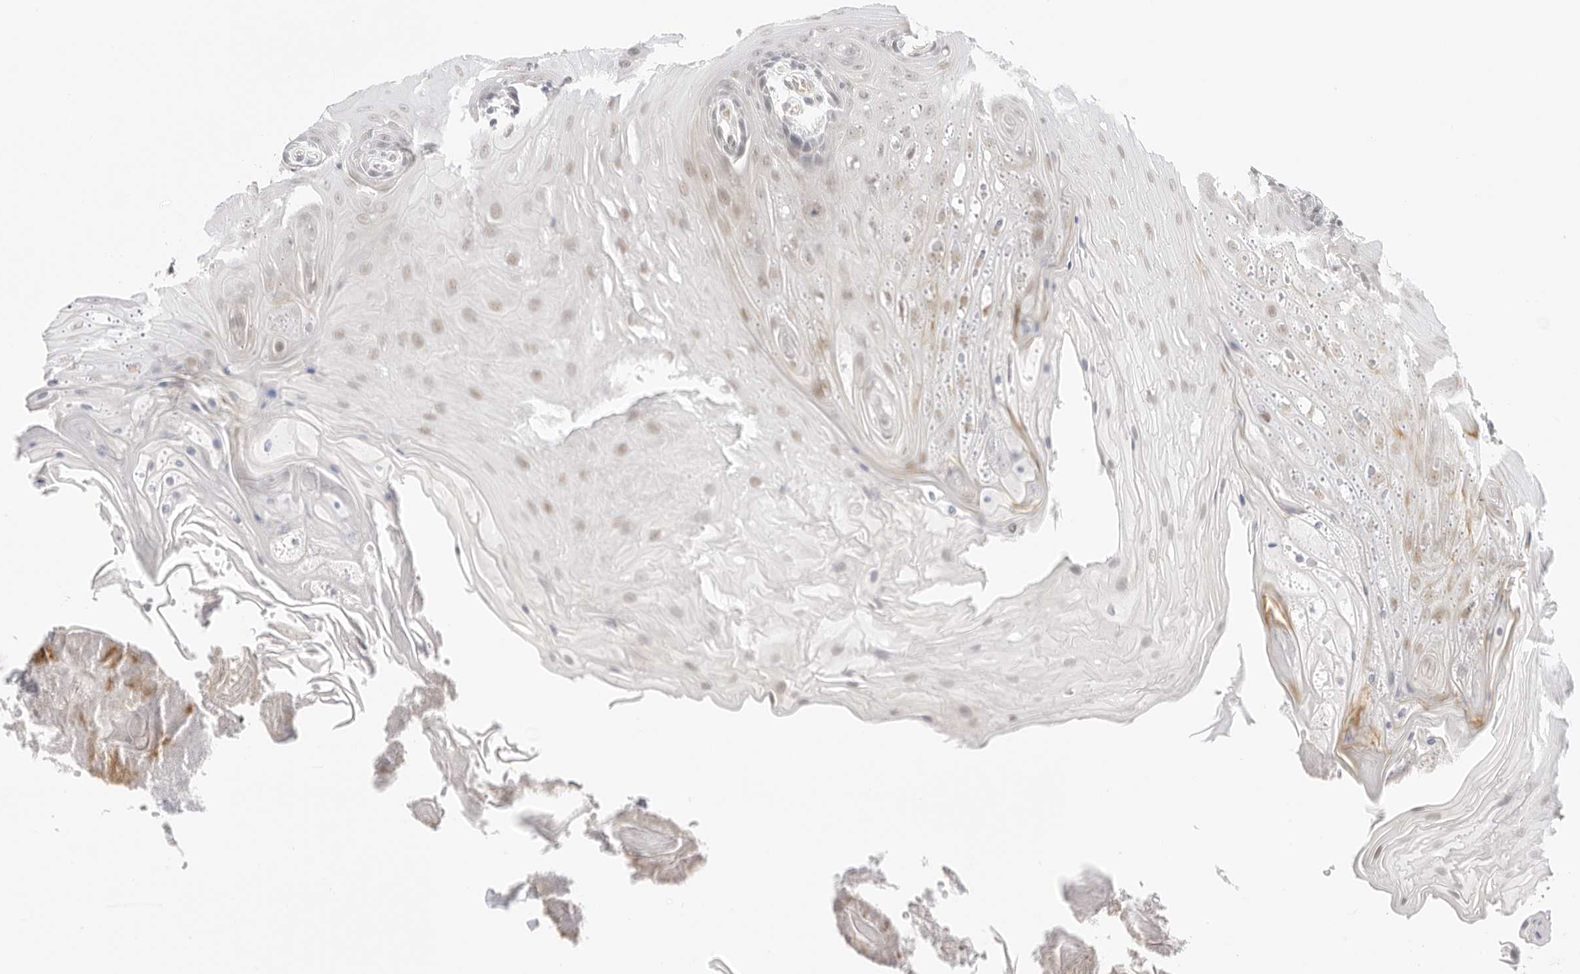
{"staining": {"intensity": "weak", "quantity": "<25%", "location": "nuclear"}, "tissue": "oral mucosa", "cell_type": "Squamous epithelial cells", "image_type": "normal", "snomed": [{"axis": "morphology", "description": "Normal tissue, NOS"}, {"axis": "morphology", "description": "Squamous cell carcinoma, NOS"}, {"axis": "topography", "description": "Skeletal muscle"}, {"axis": "topography", "description": "Oral tissue"}, {"axis": "topography", "description": "Salivary gland"}, {"axis": "topography", "description": "Head-Neck"}], "caption": "Immunohistochemistry photomicrograph of unremarkable oral mucosa: oral mucosa stained with DAB (3,3'-diaminobenzidine) displays no significant protein expression in squamous epithelial cells. (DAB (3,3'-diaminobenzidine) immunohistochemistry, high magnification).", "gene": "MED18", "patient": {"sex": "male", "age": 54}}